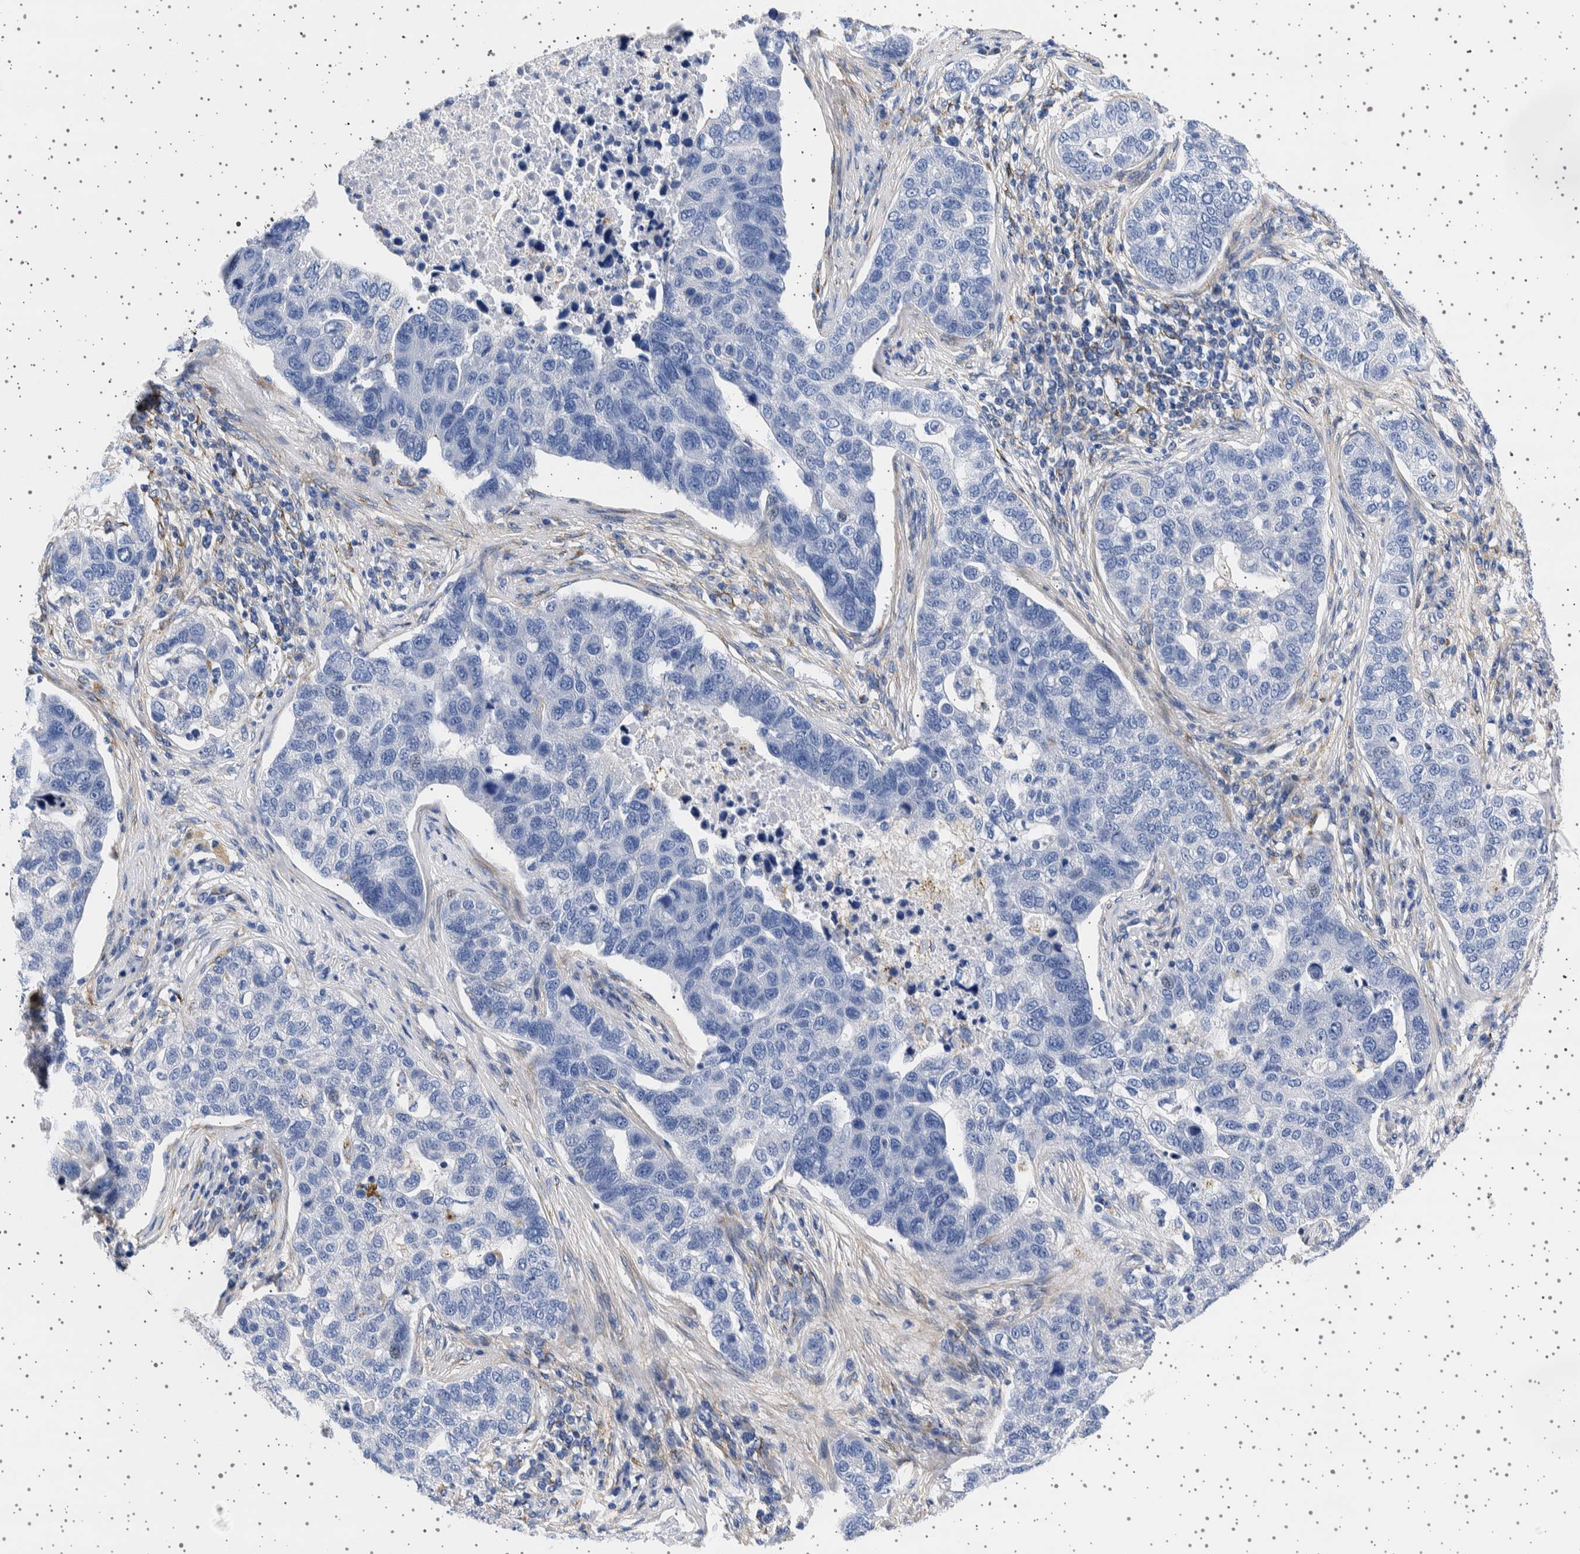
{"staining": {"intensity": "negative", "quantity": "none", "location": "none"}, "tissue": "pancreatic cancer", "cell_type": "Tumor cells", "image_type": "cancer", "snomed": [{"axis": "morphology", "description": "Adenocarcinoma, NOS"}, {"axis": "topography", "description": "Pancreas"}], "caption": "The micrograph shows no significant staining in tumor cells of pancreatic adenocarcinoma.", "gene": "SEPTIN4", "patient": {"sex": "female", "age": 61}}